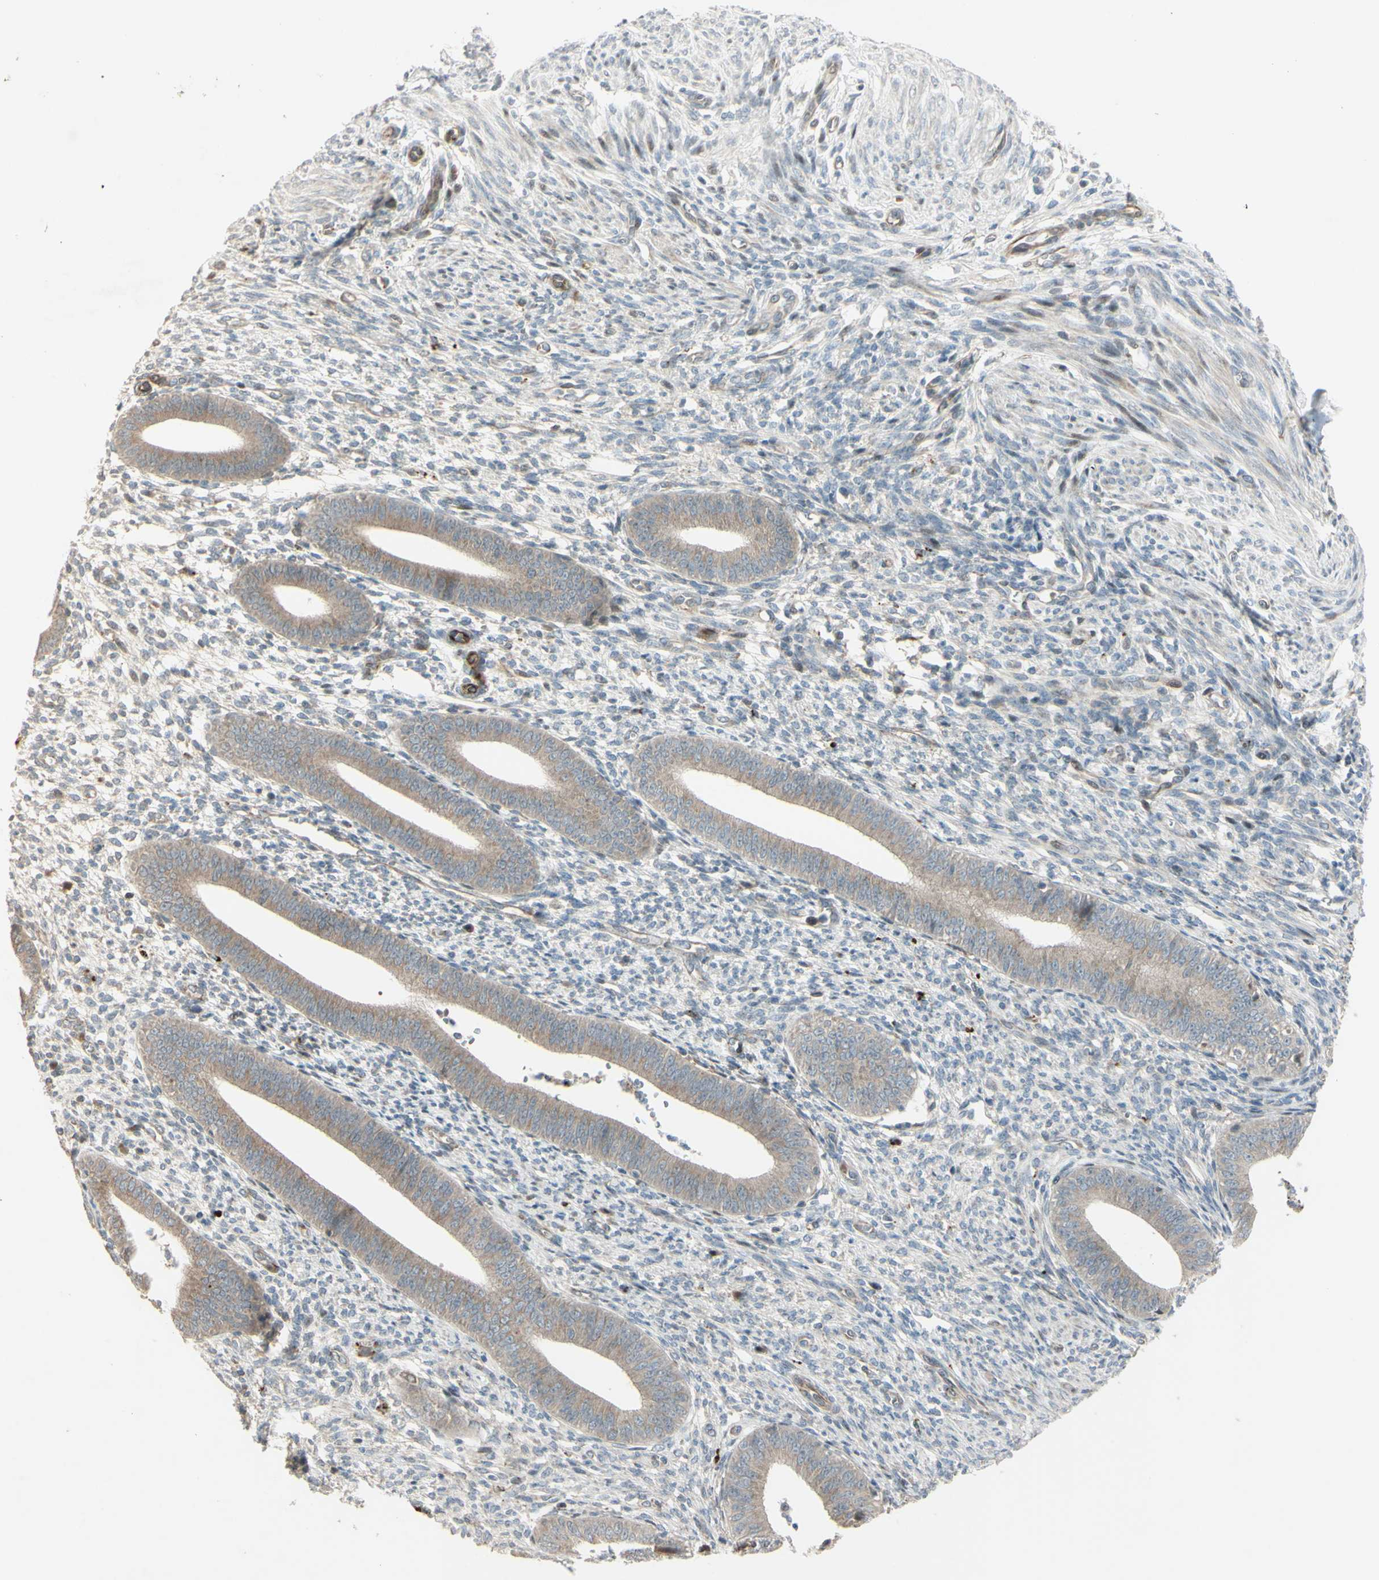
{"staining": {"intensity": "negative", "quantity": "none", "location": "none"}, "tissue": "endometrium", "cell_type": "Cells in endometrial stroma", "image_type": "normal", "snomed": [{"axis": "morphology", "description": "Normal tissue, NOS"}, {"axis": "topography", "description": "Endometrium"}], "caption": "Human endometrium stained for a protein using immunohistochemistry demonstrates no expression in cells in endometrial stroma.", "gene": "NDFIP1", "patient": {"sex": "female", "age": 35}}